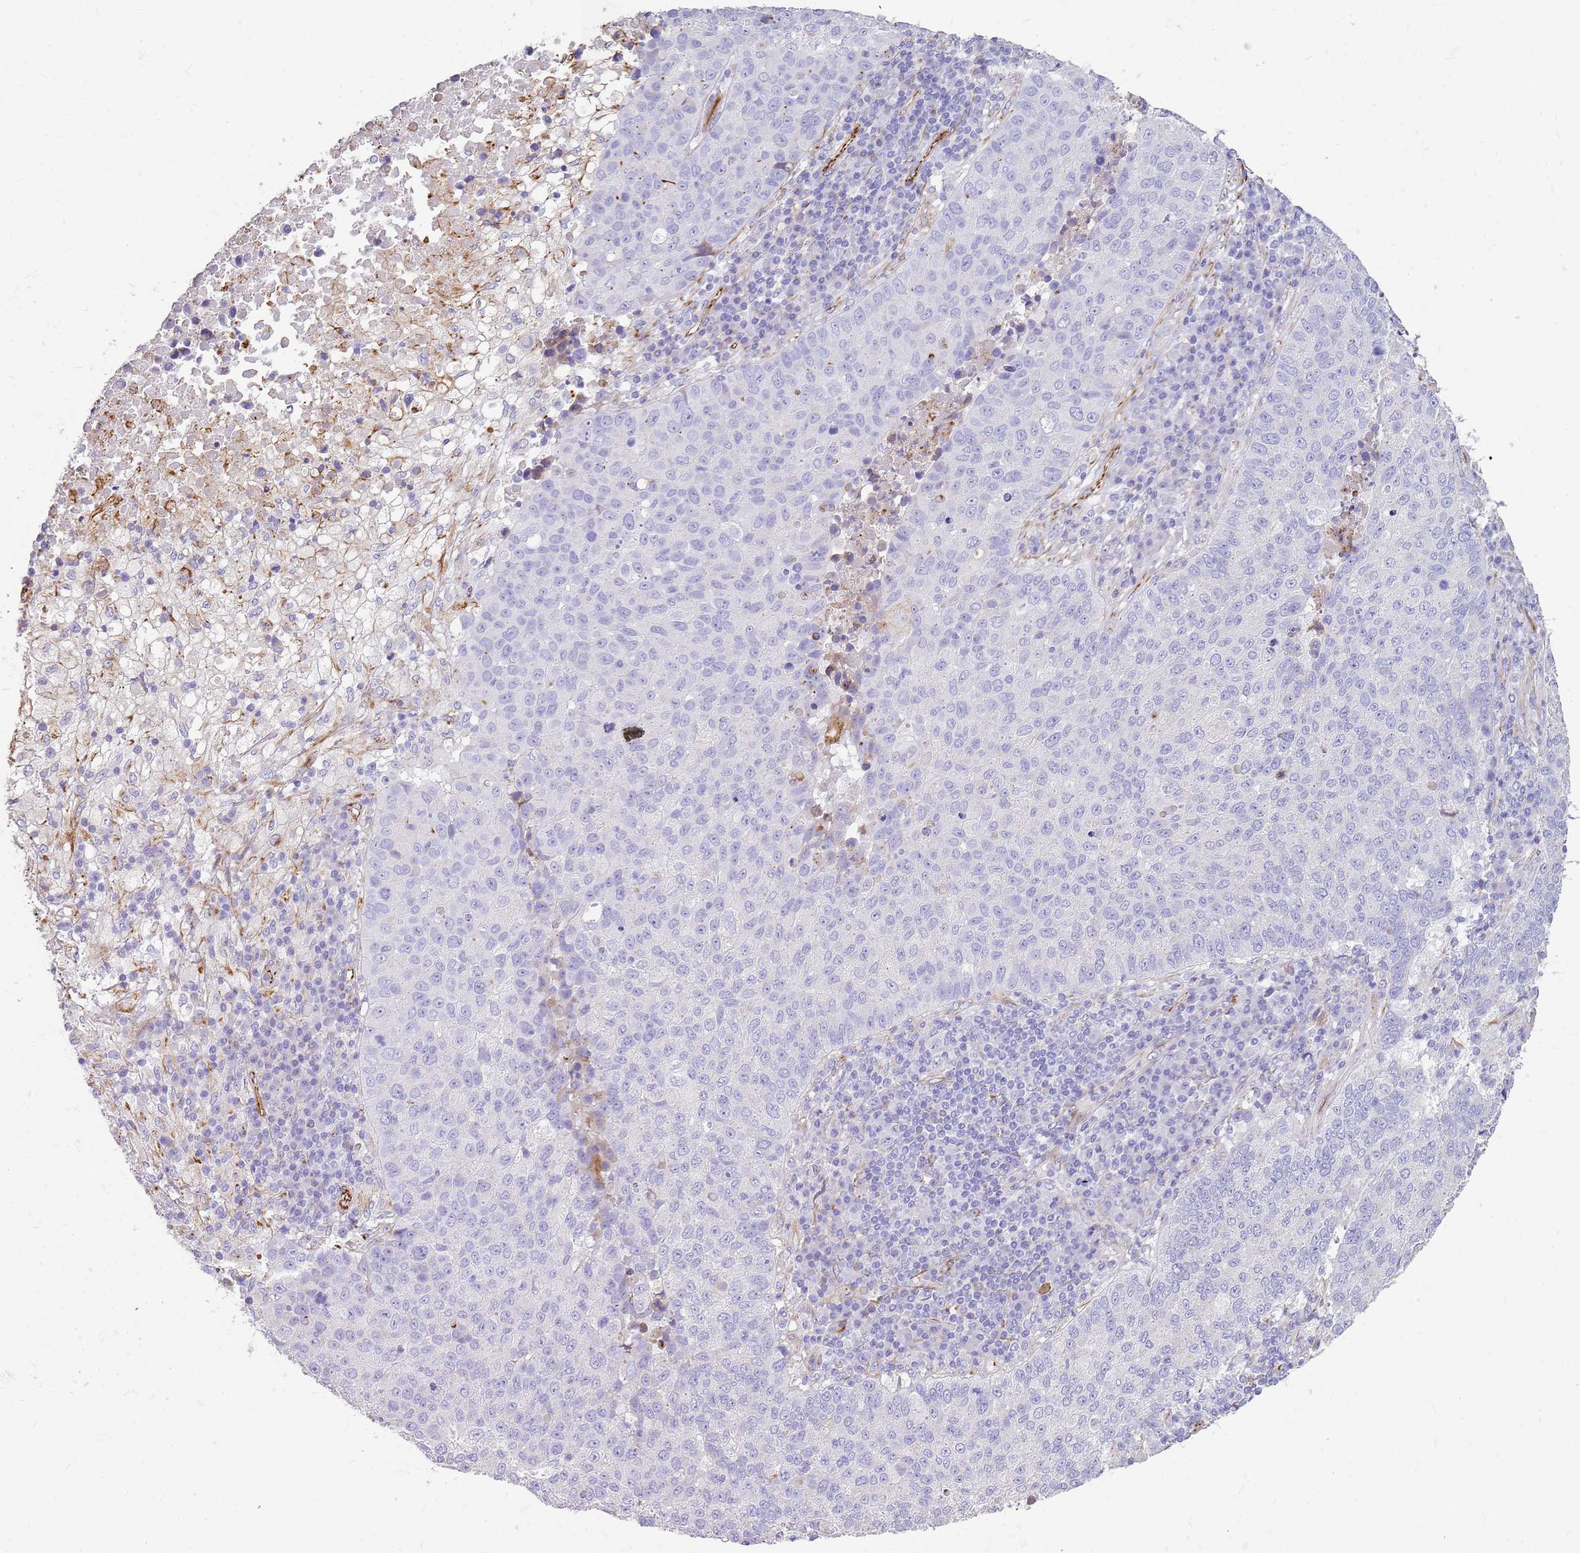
{"staining": {"intensity": "negative", "quantity": "none", "location": "none"}, "tissue": "lung cancer", "cell_type": "Tumor cells", "image_type": "cancer", "snomed": [{"axis": "morphology", "description": "Squamous cell carcinoma, NOS"}, {"axis": "topography", "description": "Lung"}], "caption": "Tumor cells are negative for protein expression in human squamous cell carcinoma (lung). Nuclei are stained in blue.", "gene": "ZDHHC1", "patient": {"sex": "male", "age": 73}}